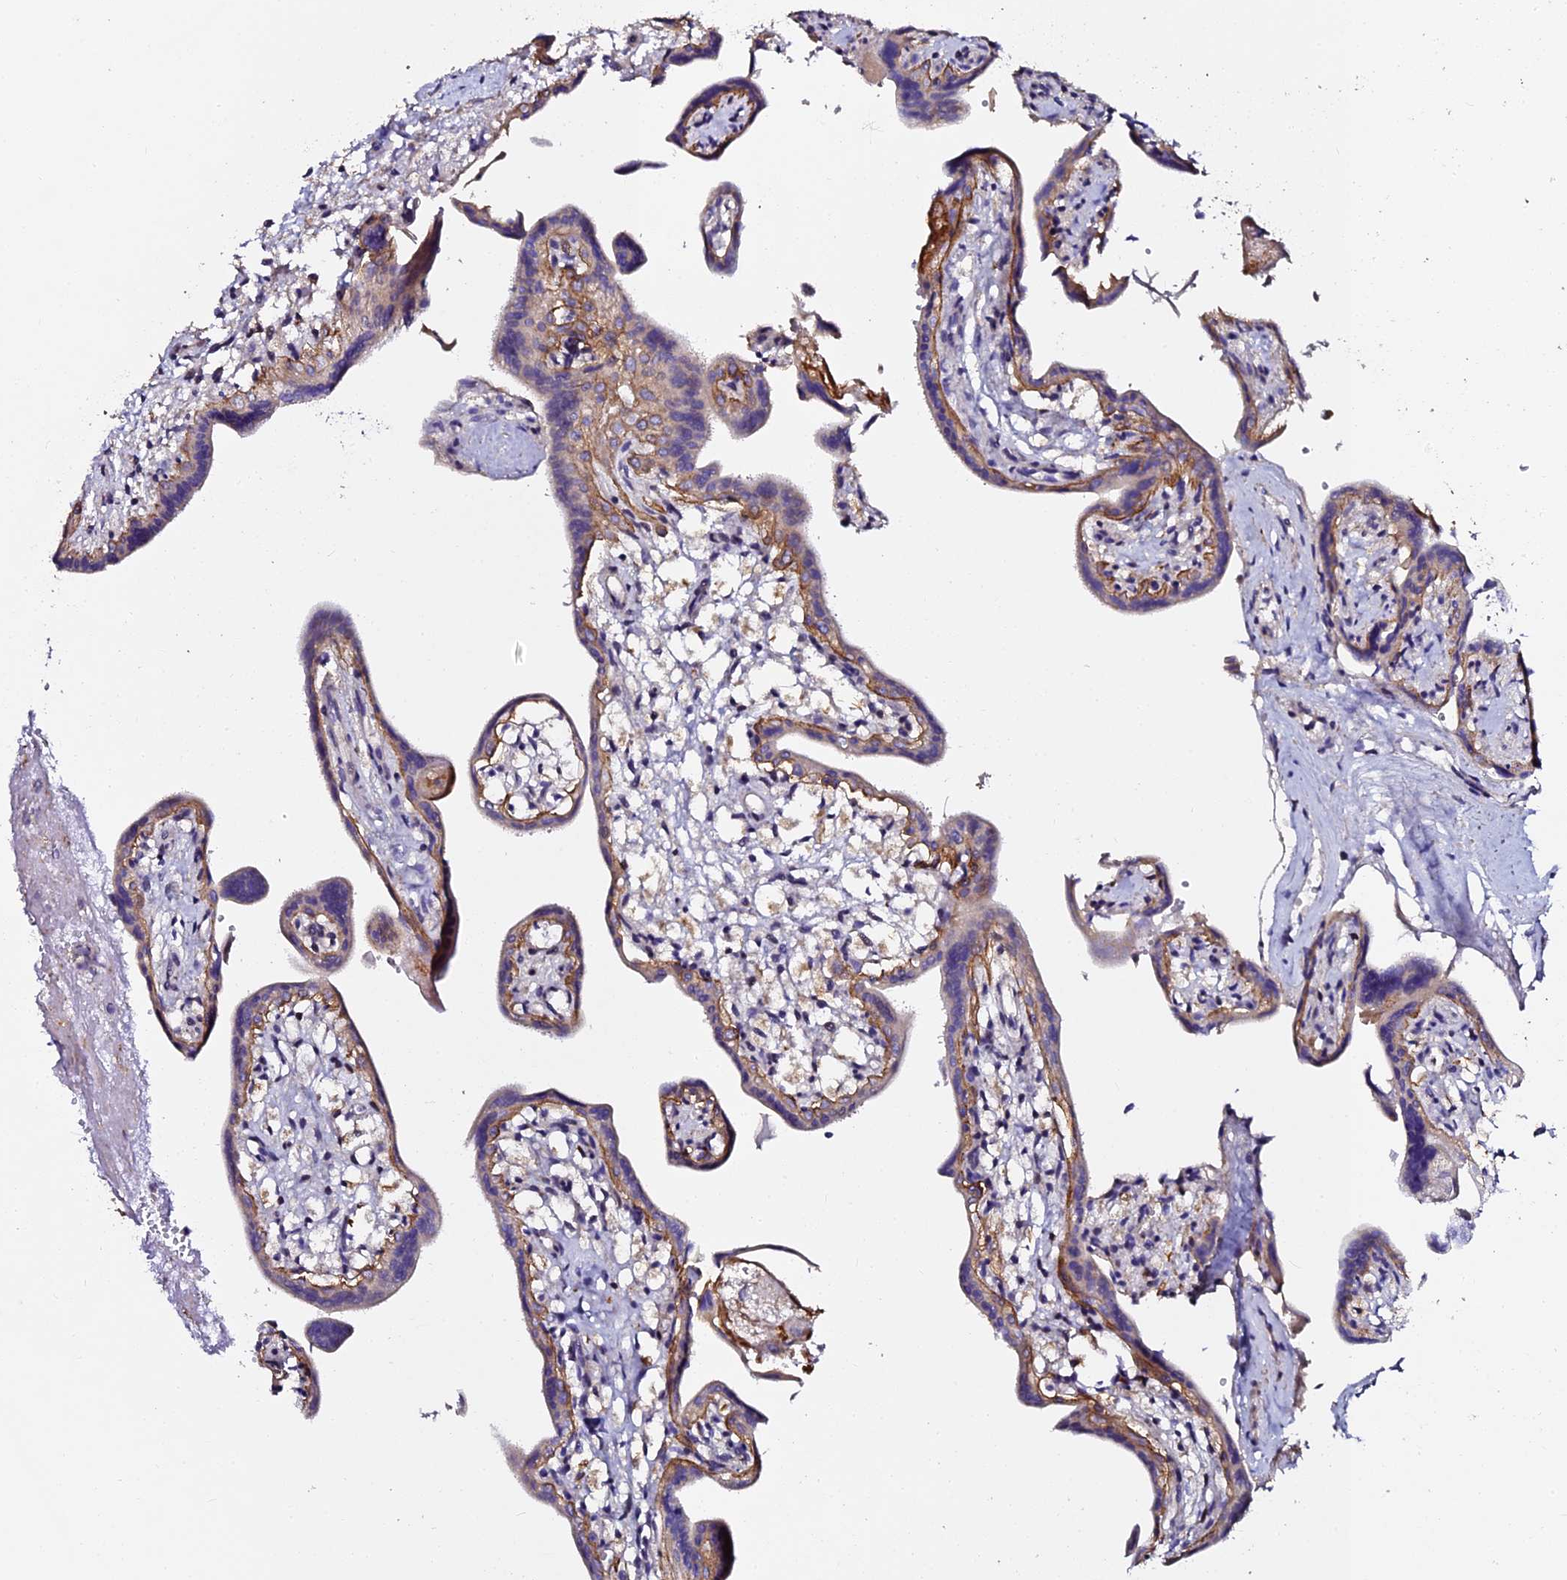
{"staining": {"intensity": "moderate", "quantity": "<25%", "location": "cytoplasmic/membranous,nuclear"}, "tissue": "placenta", "cell_type": "Trophoblastic cells", "image_type": "normal", "snomed": [{"axis": "morphology", "description": "Normal tissue, NOS"}, {"axis": "topography", "description": "Placenta"}], "caption": "Protein analysis of unremarkable placenta displays moderate cytoplasmic/membranous,nuclear positivity in approximately <25% of trophoblastic cells.", "gene": "GPN3", "patient": {"sex": "female", "age": 37}}